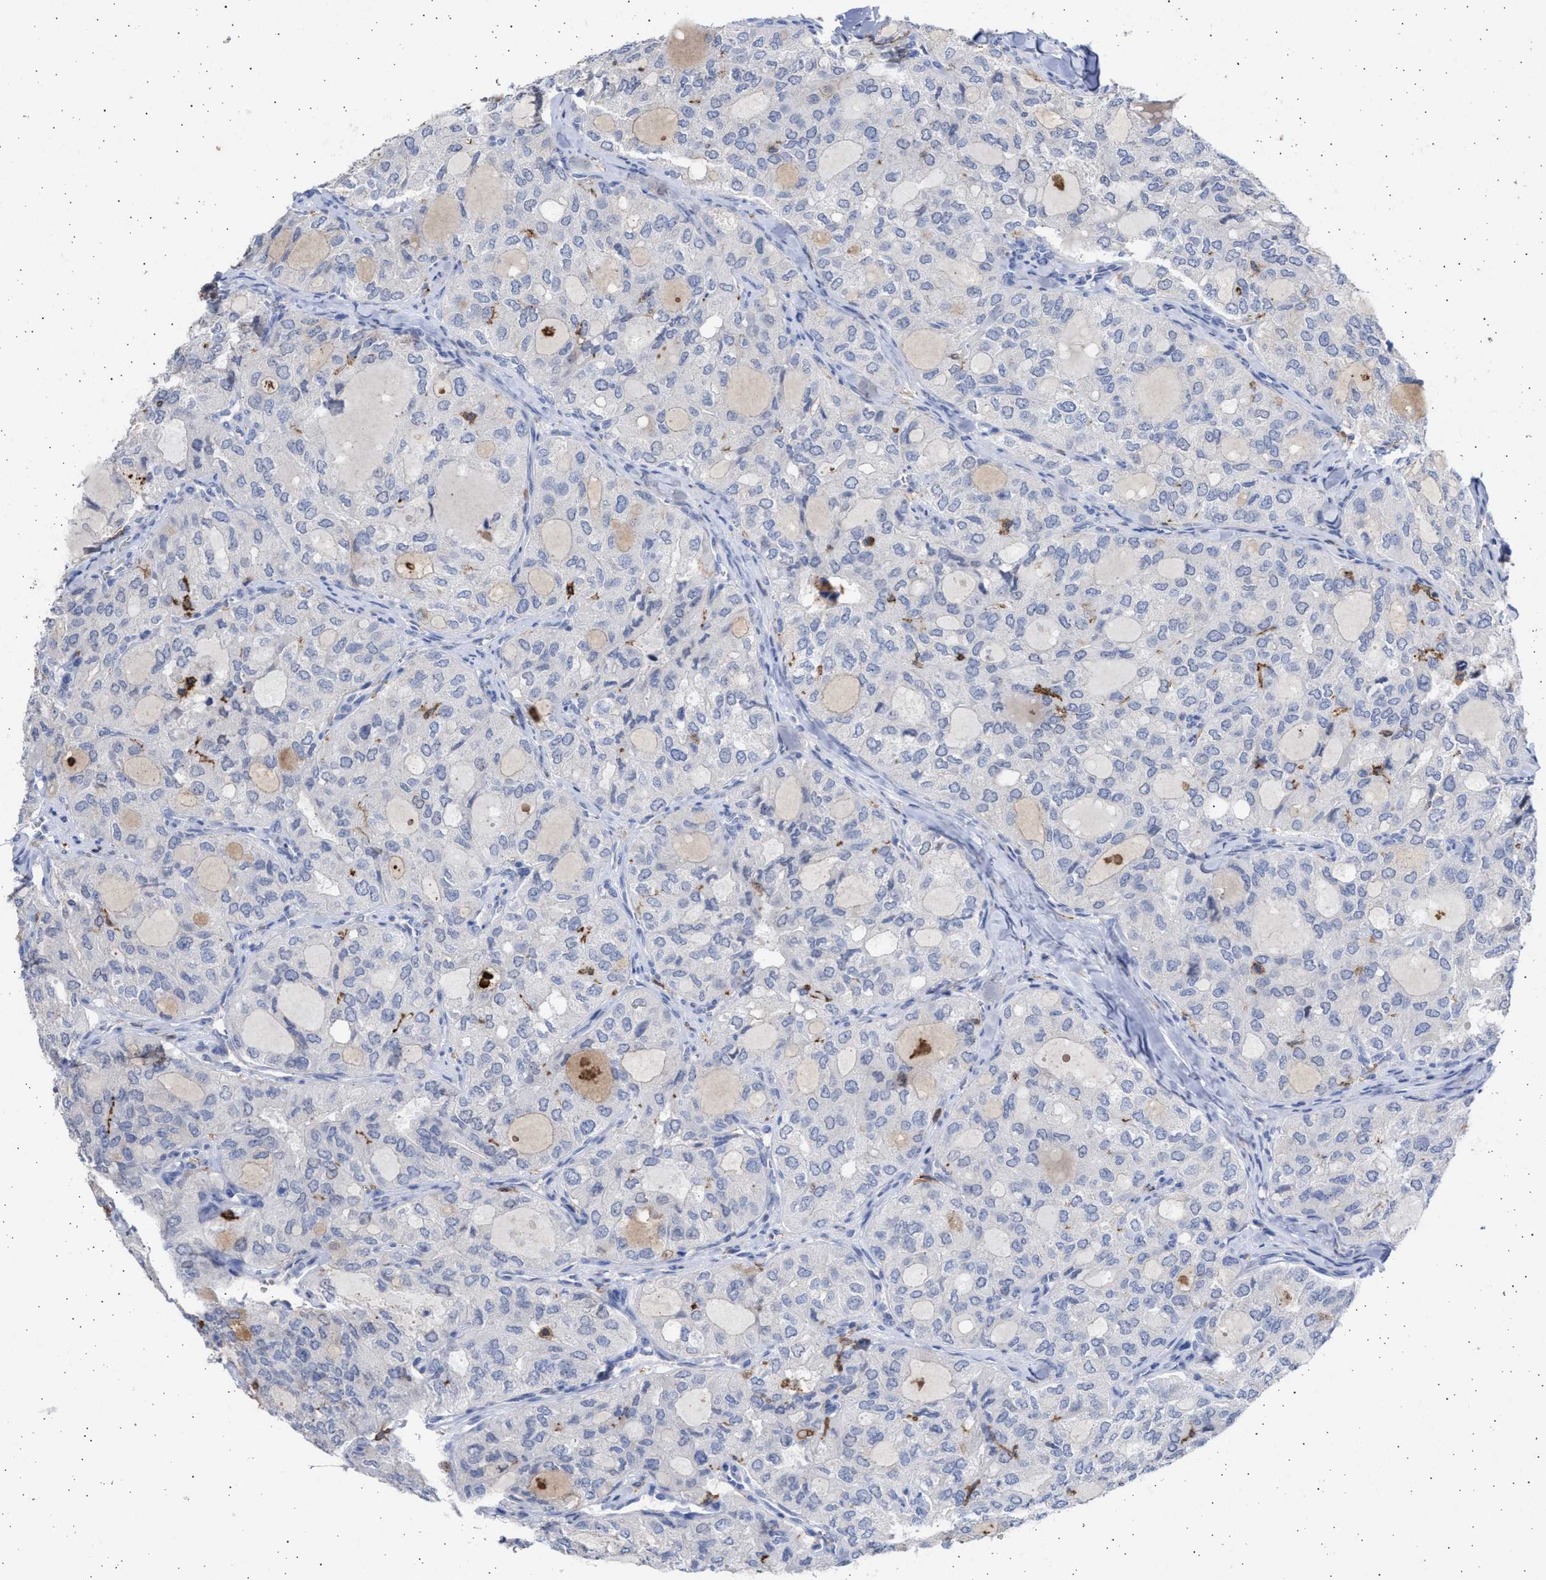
{"staining": {"intensity": "negative", "quantity": "none", "location": "none"}, "tissue": "thyroid cancer", "cell_type": "Tumor cells", "image_type": "cancer", "snomed": [{"axis": "morphology", "description": "Follicular adenoma carcinoma, NOS"}, {"axis": "topography", "description": "Thyroid gland"}], "caption": "Tumor cells show no significant staining in thyroid cancer (follicular adenoma carcinoma).", "gene": "FCER1A", "patient": {"sex": "male", "age": 75}}